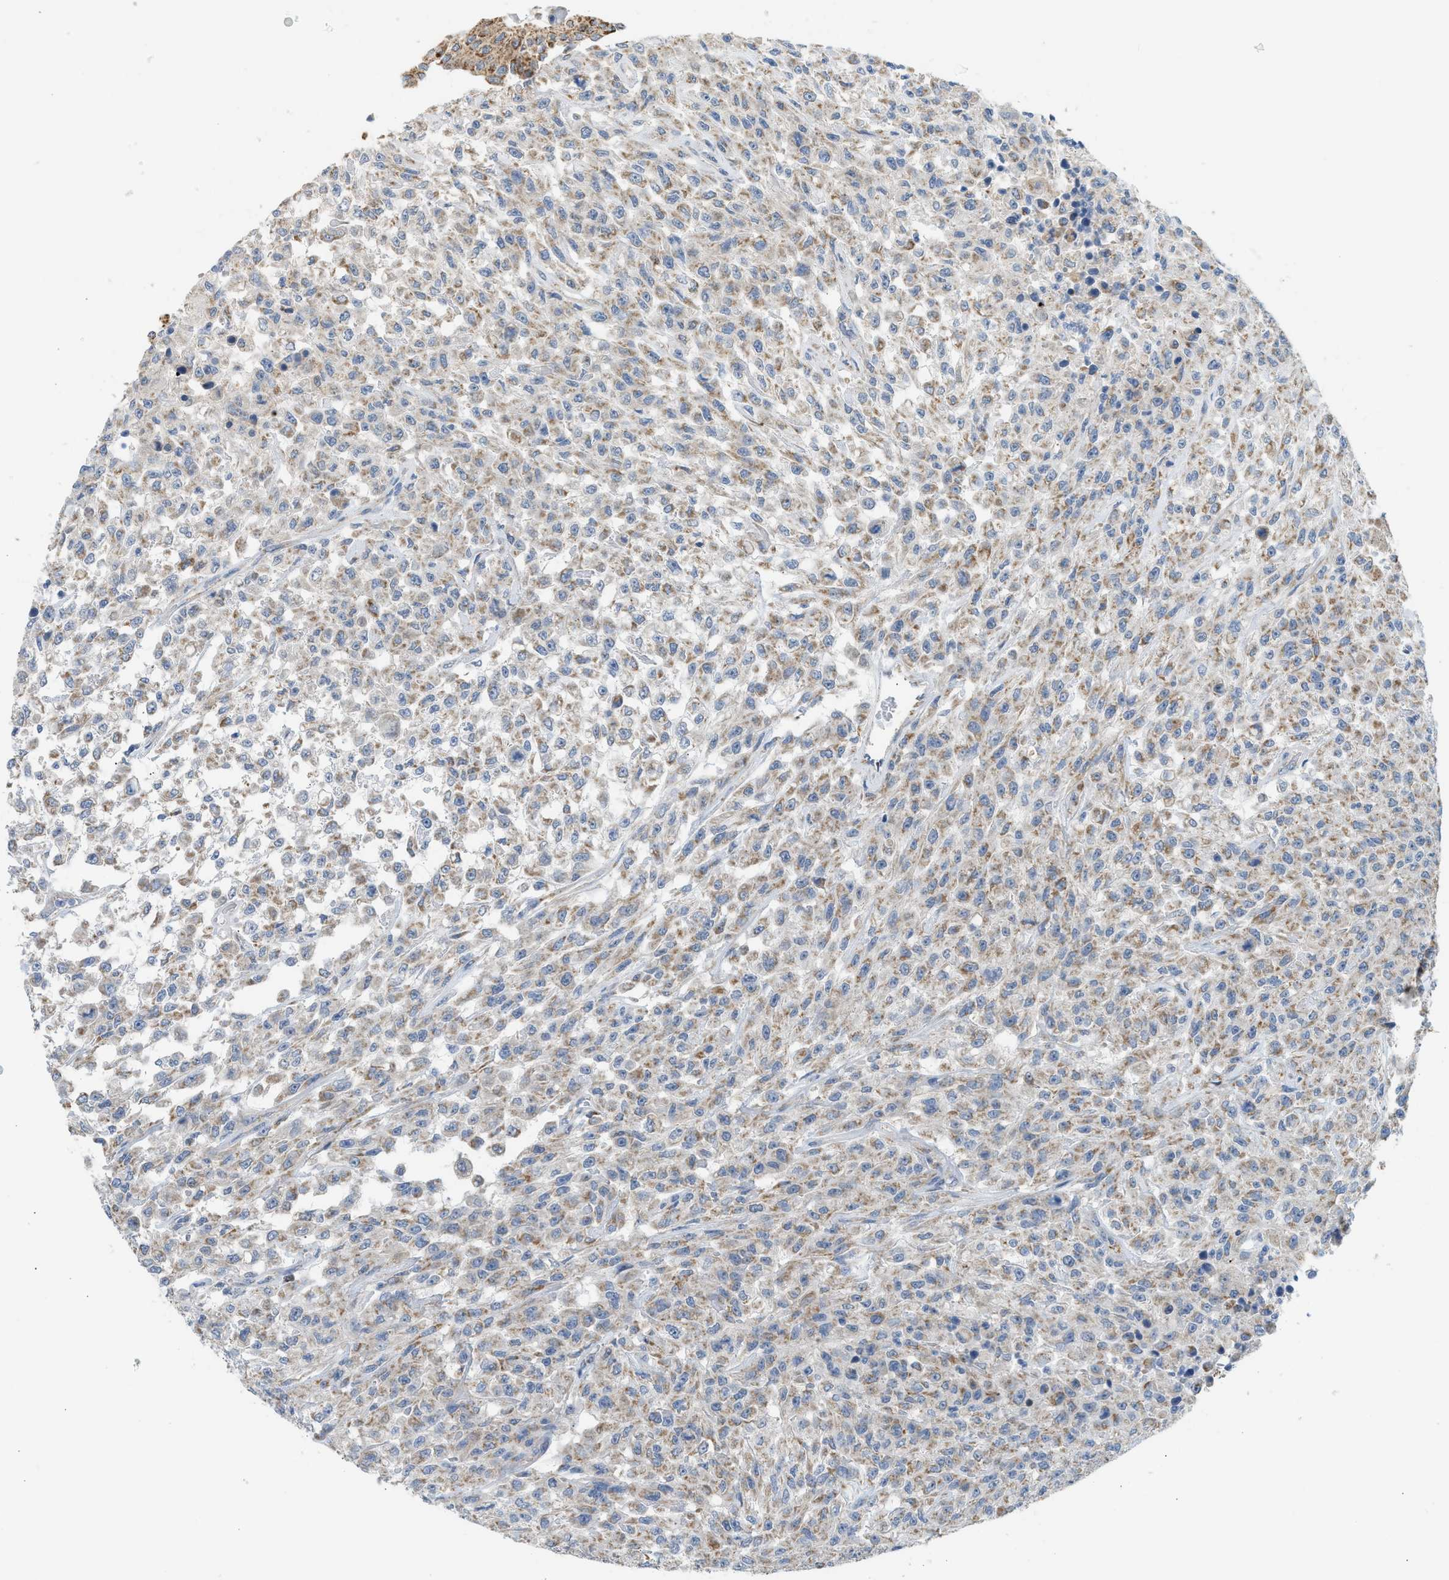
{"staining": {"intensity": "weak", "quantity": ">75%", "location": "cytoplasmic/membranous"}, "tissue": "urothelial cancer", "cell_type": "Tumor cells", "image_type": "cancer", "snomed": [{"axis": "morphology", "description": "Urothelial carcinoma, High grade"}, {"axis": "topography", "description": "Urinary bladder"}], "caption": "Protein staining of high-grade urothelial carcinoma tissue exhibits weak cytoplasmic/membranous positivity in approximately >75% of tumor cells.", "gene": "GOT2", "patient": {"sex": "male", "age": 46}}